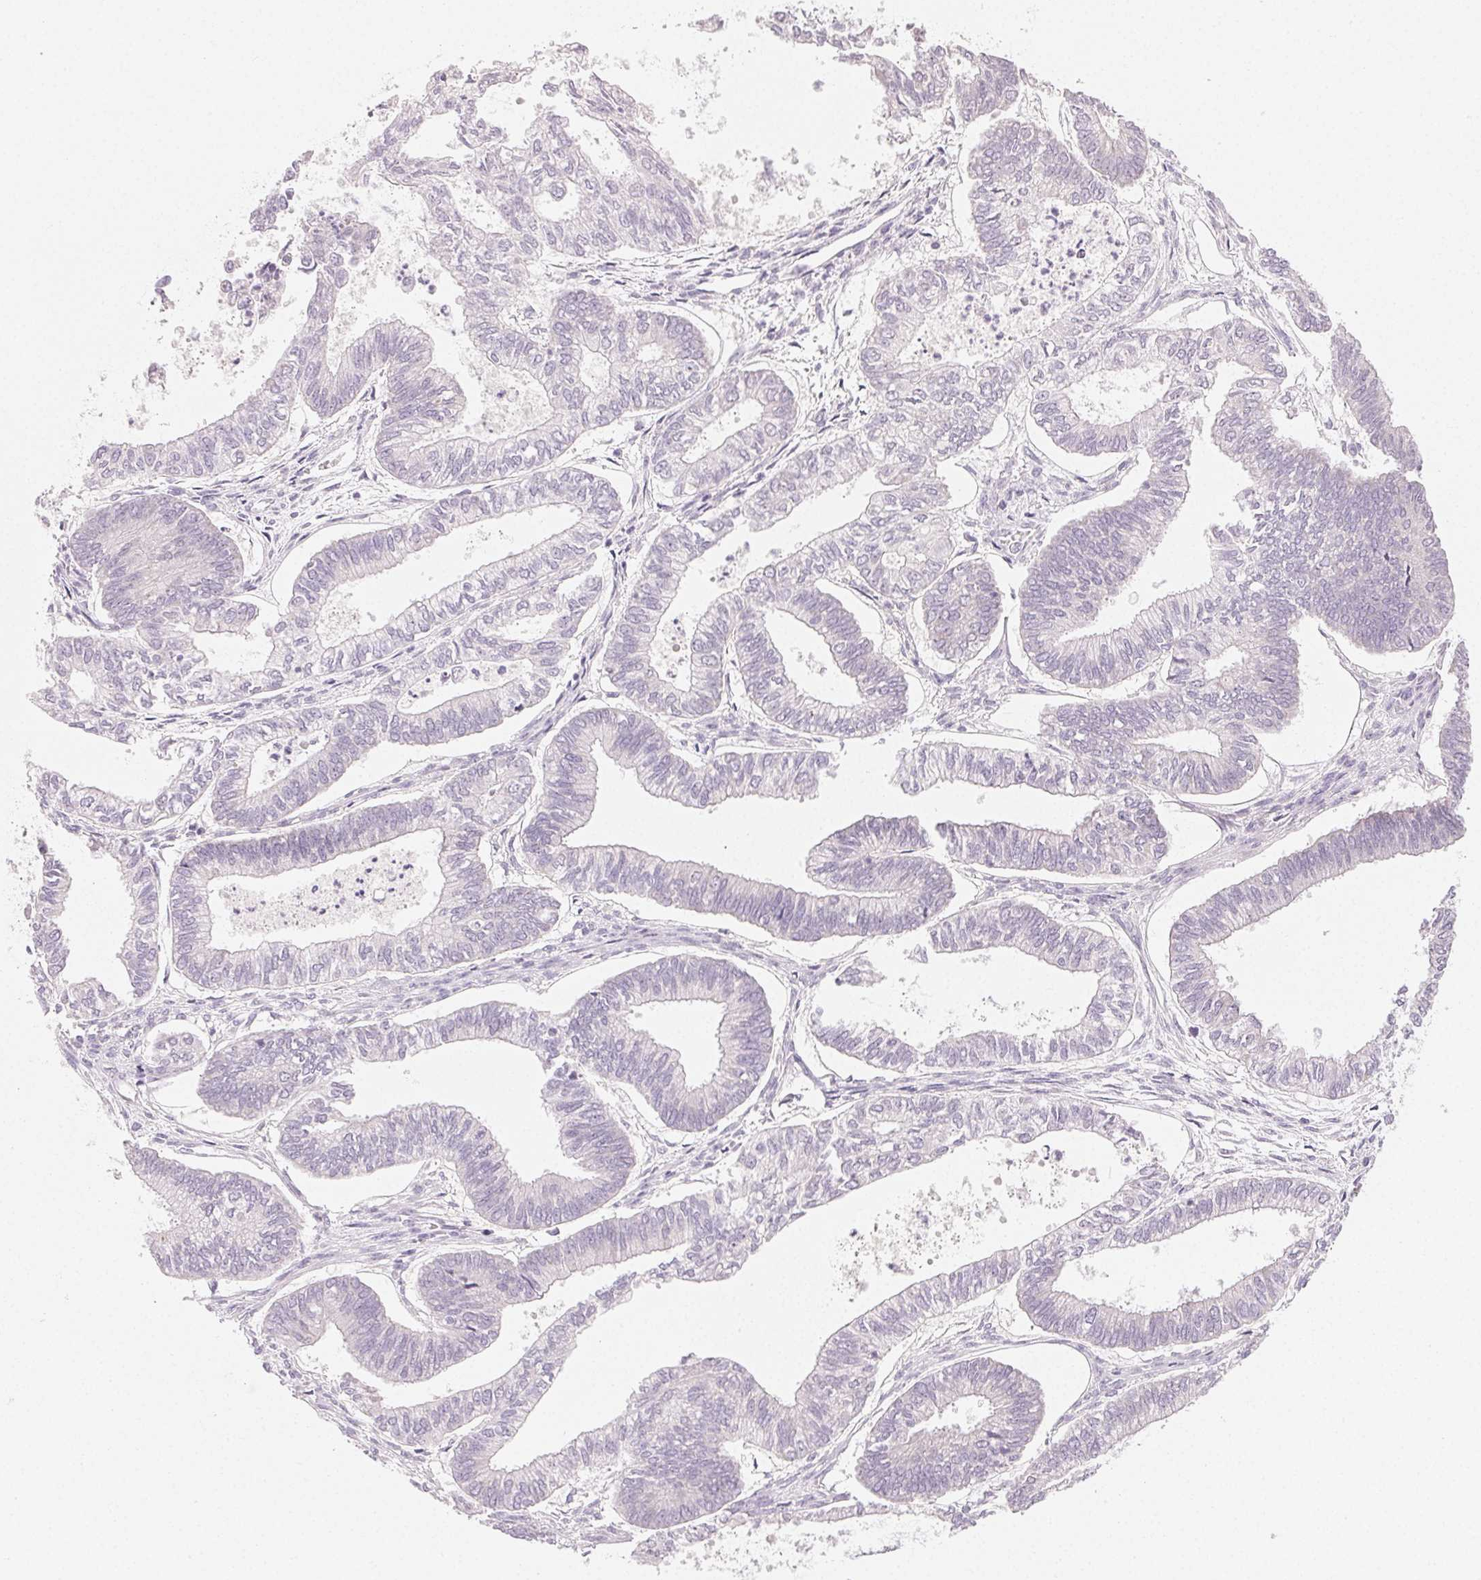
{"staining": {"intensity": "negative", "quantity": "none", "location": "none"}, "tissue": "ovarian cancer", "cell_type": "Tumor cells", "image_type": "cancer", "snomed": [{"axis": "morphology", "description": "Carcinoma, endometroid"}, {"axis": "topography", "description": "Ovary"}], "caption": "This is an IHC histopathology image of ovarian endometroid carcinoma. There is no positivity in tumor cells.", "gene": "MYBL1", "patient": {"sex": "female", "age": 64}}